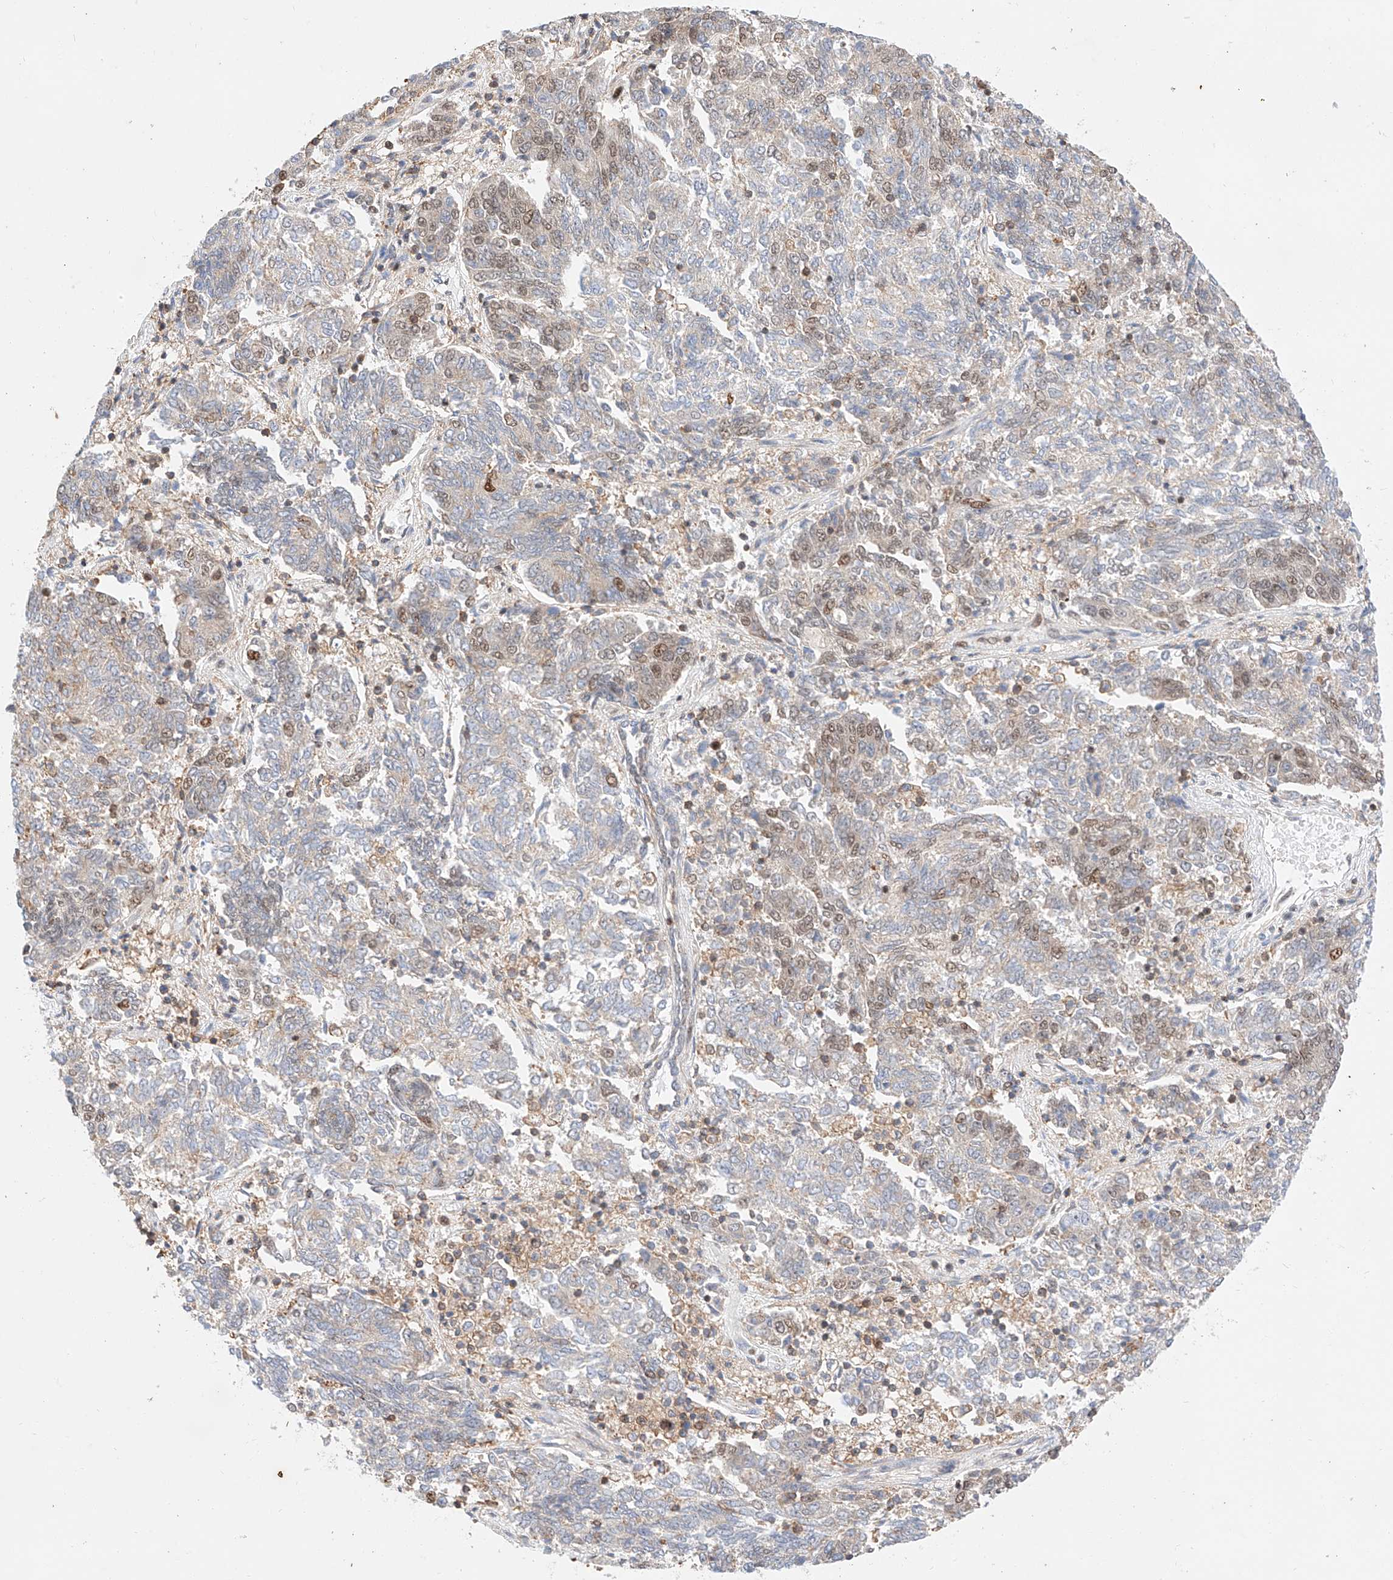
{"staining": {"intensity": "moderate", "quantity": "<25%", "location": "nuclear"}, "tissue": "endometrial cancer", "cell_type": "Tumor cells", "image_type": "cancer", "snomed": [{"axis": "morphology", "description": "Adenocarcinoma, NOS"}, {"axis": "topography", "description": "Endometrium"}], "caption": "Protein staining reveals moderate nuclear positivity in approximately <25% of tumor cells in adenocarcinoma (endometrial).", "gene": "HDAC9", "patient": {"sex": "female", "age": 80}}